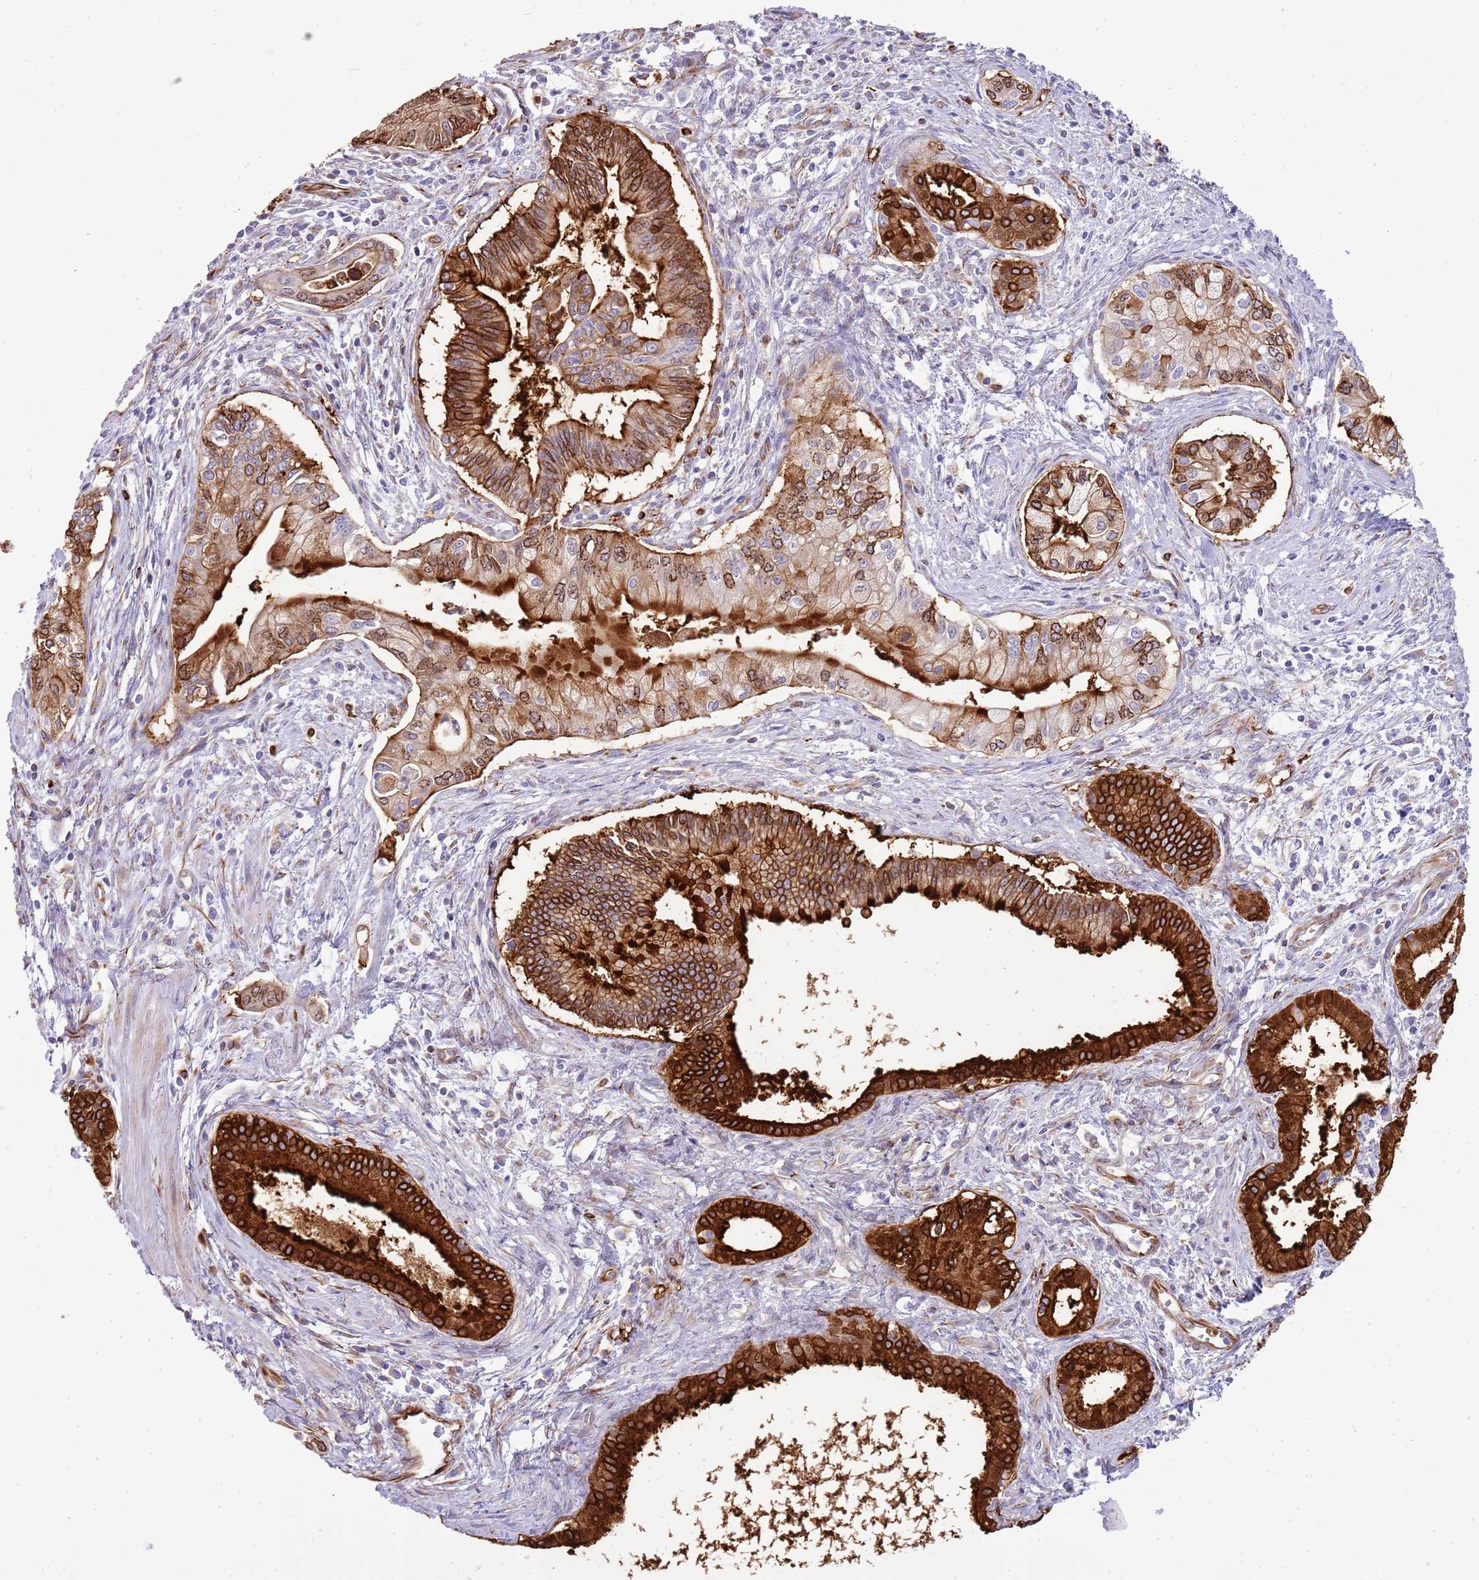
{"staining": {"intensity": "strong", "quantity": "25%-75%", "location": "cytoplasmic/membranous,nuclear"}, "tissue": "pancreatic cancer", "cell_type": "Tumor cells", "image_type": "cancer", "snomed": [{"axis": "morphology", "description": "Adenocarcinoma, NOS"}, {"axis": "topography", "description": "Pancreas"}], "caption": "Human pancreatic cancer (adenocarcinoma) stained for a protein (brown) exhibits strong cytoplasmic/membranous and nuclear positive staining in about 25%-75% of tumor cells.", "gene": "ZDHHC1", "patient": {"sex": "male", "age": 78}}